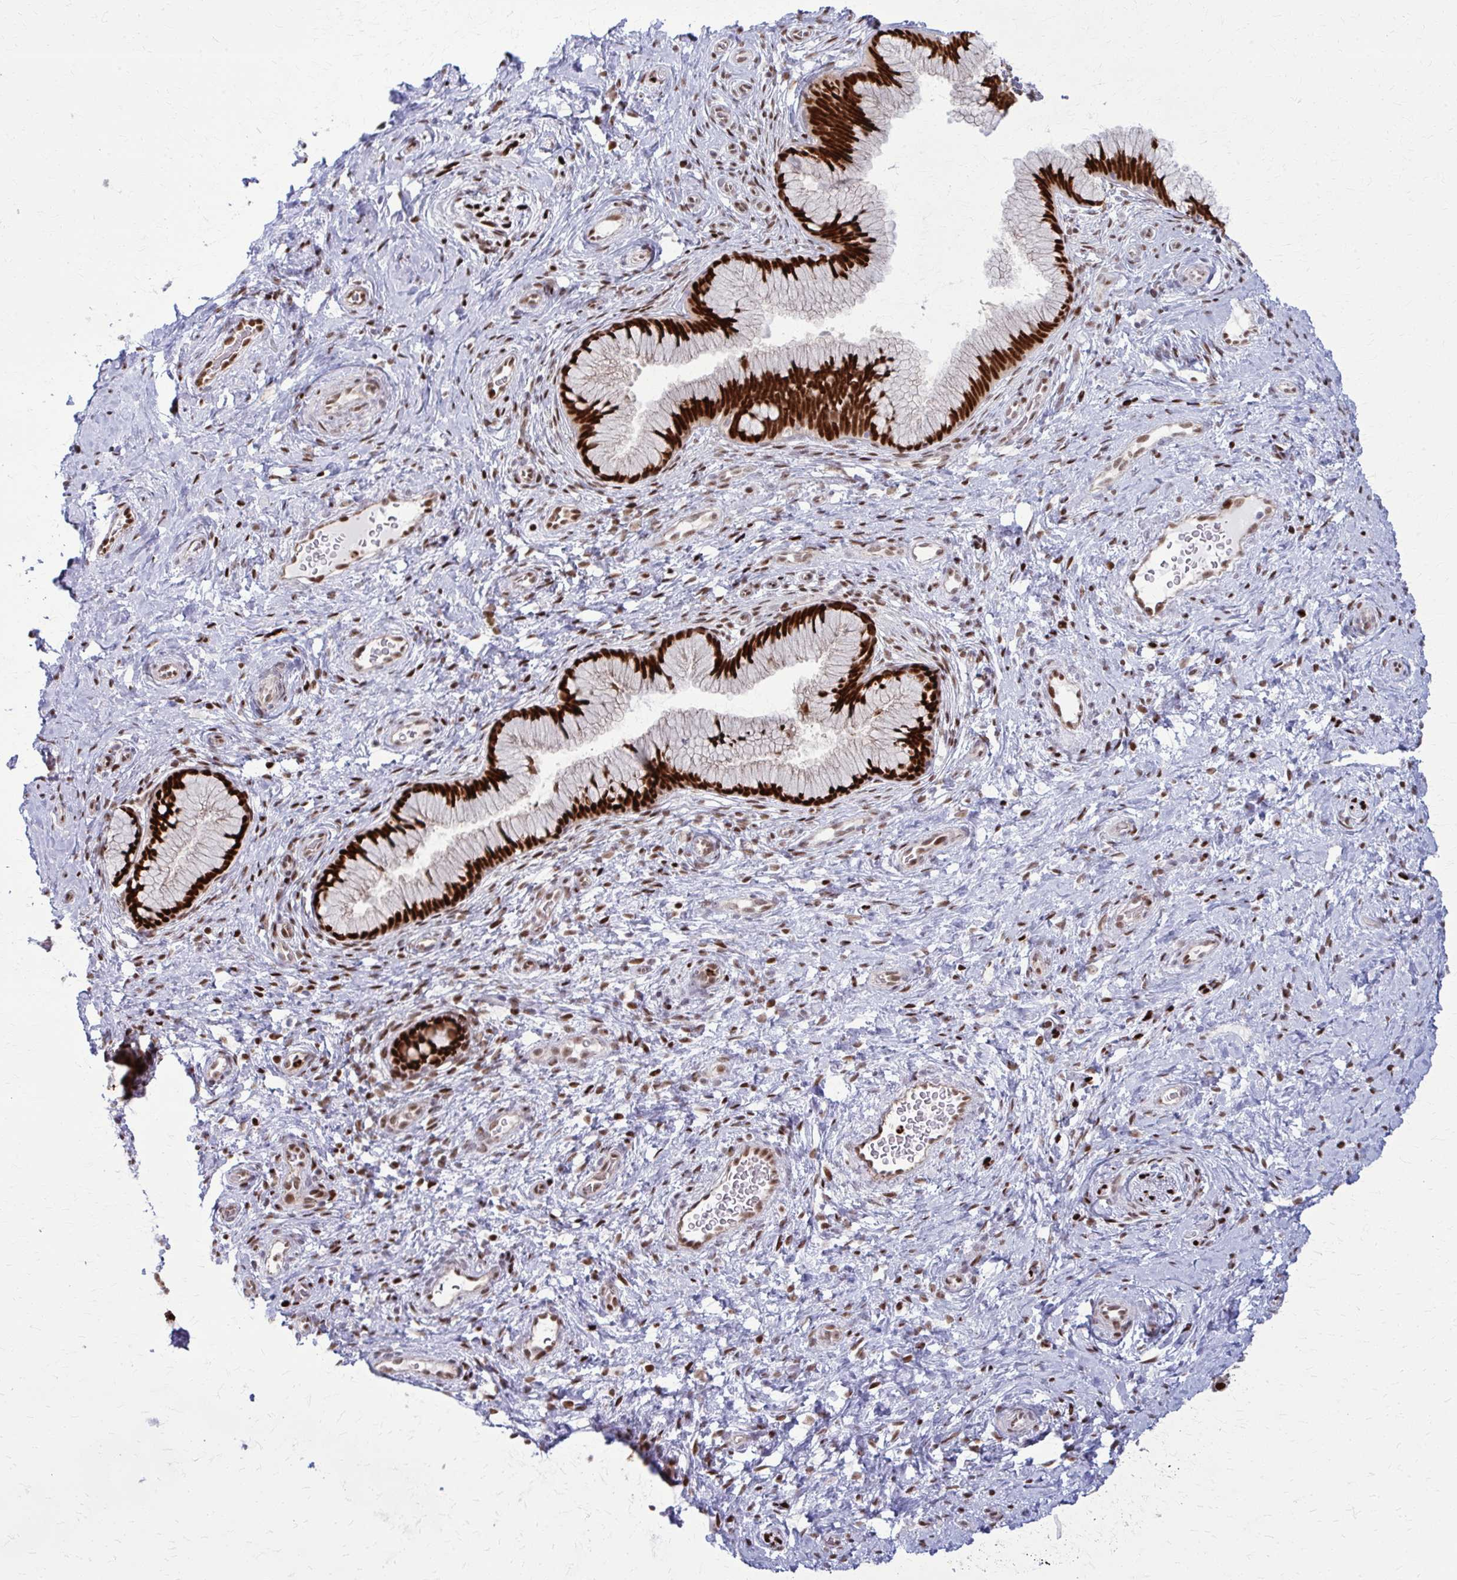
{"staining": {"intensity": "strong", "quantity": ">75%", "location": "nuclear"}, "tissue": "cervix", "cell_type": "Glandular cells", "image_type": "normal", "snomed": [{"axis": "morphology", "description": "Normal tissue, NOS"}, {"axis": "topography", "description": "Cervix"}], "caption": "Immunohistochemistry of normal human cervix reveals high levels of strong nuclear expression in approximately >75% of glandular cells.", "gene": "ZNF559", "patient": {"sex": "female", "age": 34}}